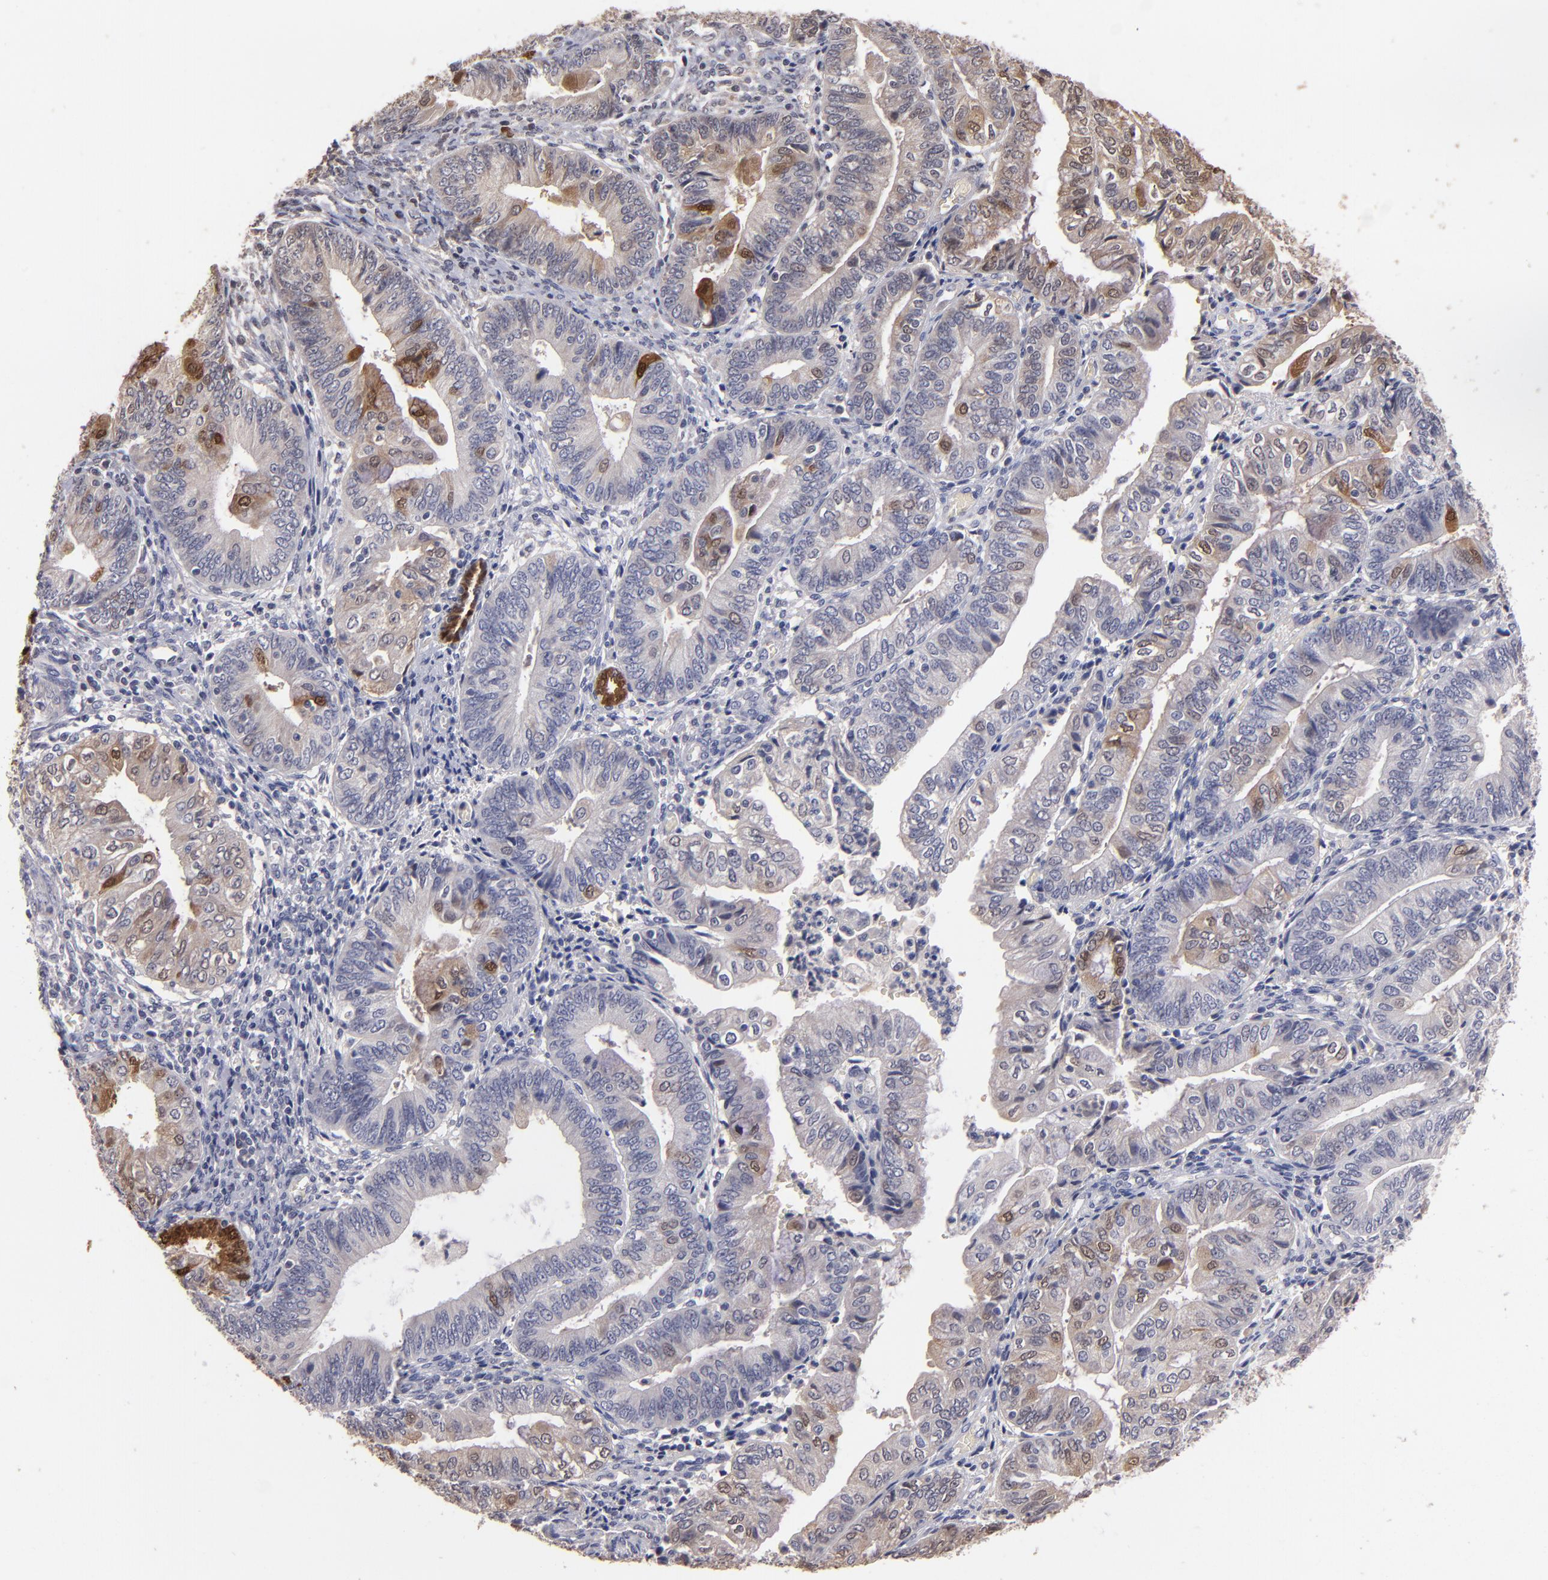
{"staining": {"intensity": "moderate", "quantity": "<25%", "location": "cytoplasmic/membranous,nuclear"}, "tissue": "endometrial cancer", "cell_type": "Tumor cells", "image_type": "cancer", "snomed": [{"axis": "morphology", "description": "Adenocarcinoma, NOS"}, {"axis": "topography", "description": "Endometrium"}], "caption": "Endometrial adenocarcinoma was stained to show a protein in brown. There is low levels of moderate cytoplasmic/membranous and nuclear positivity in approximately <25% of tumor cells.", "gene": "S100A1", "patient": {"sex": "female", "age": 55}}